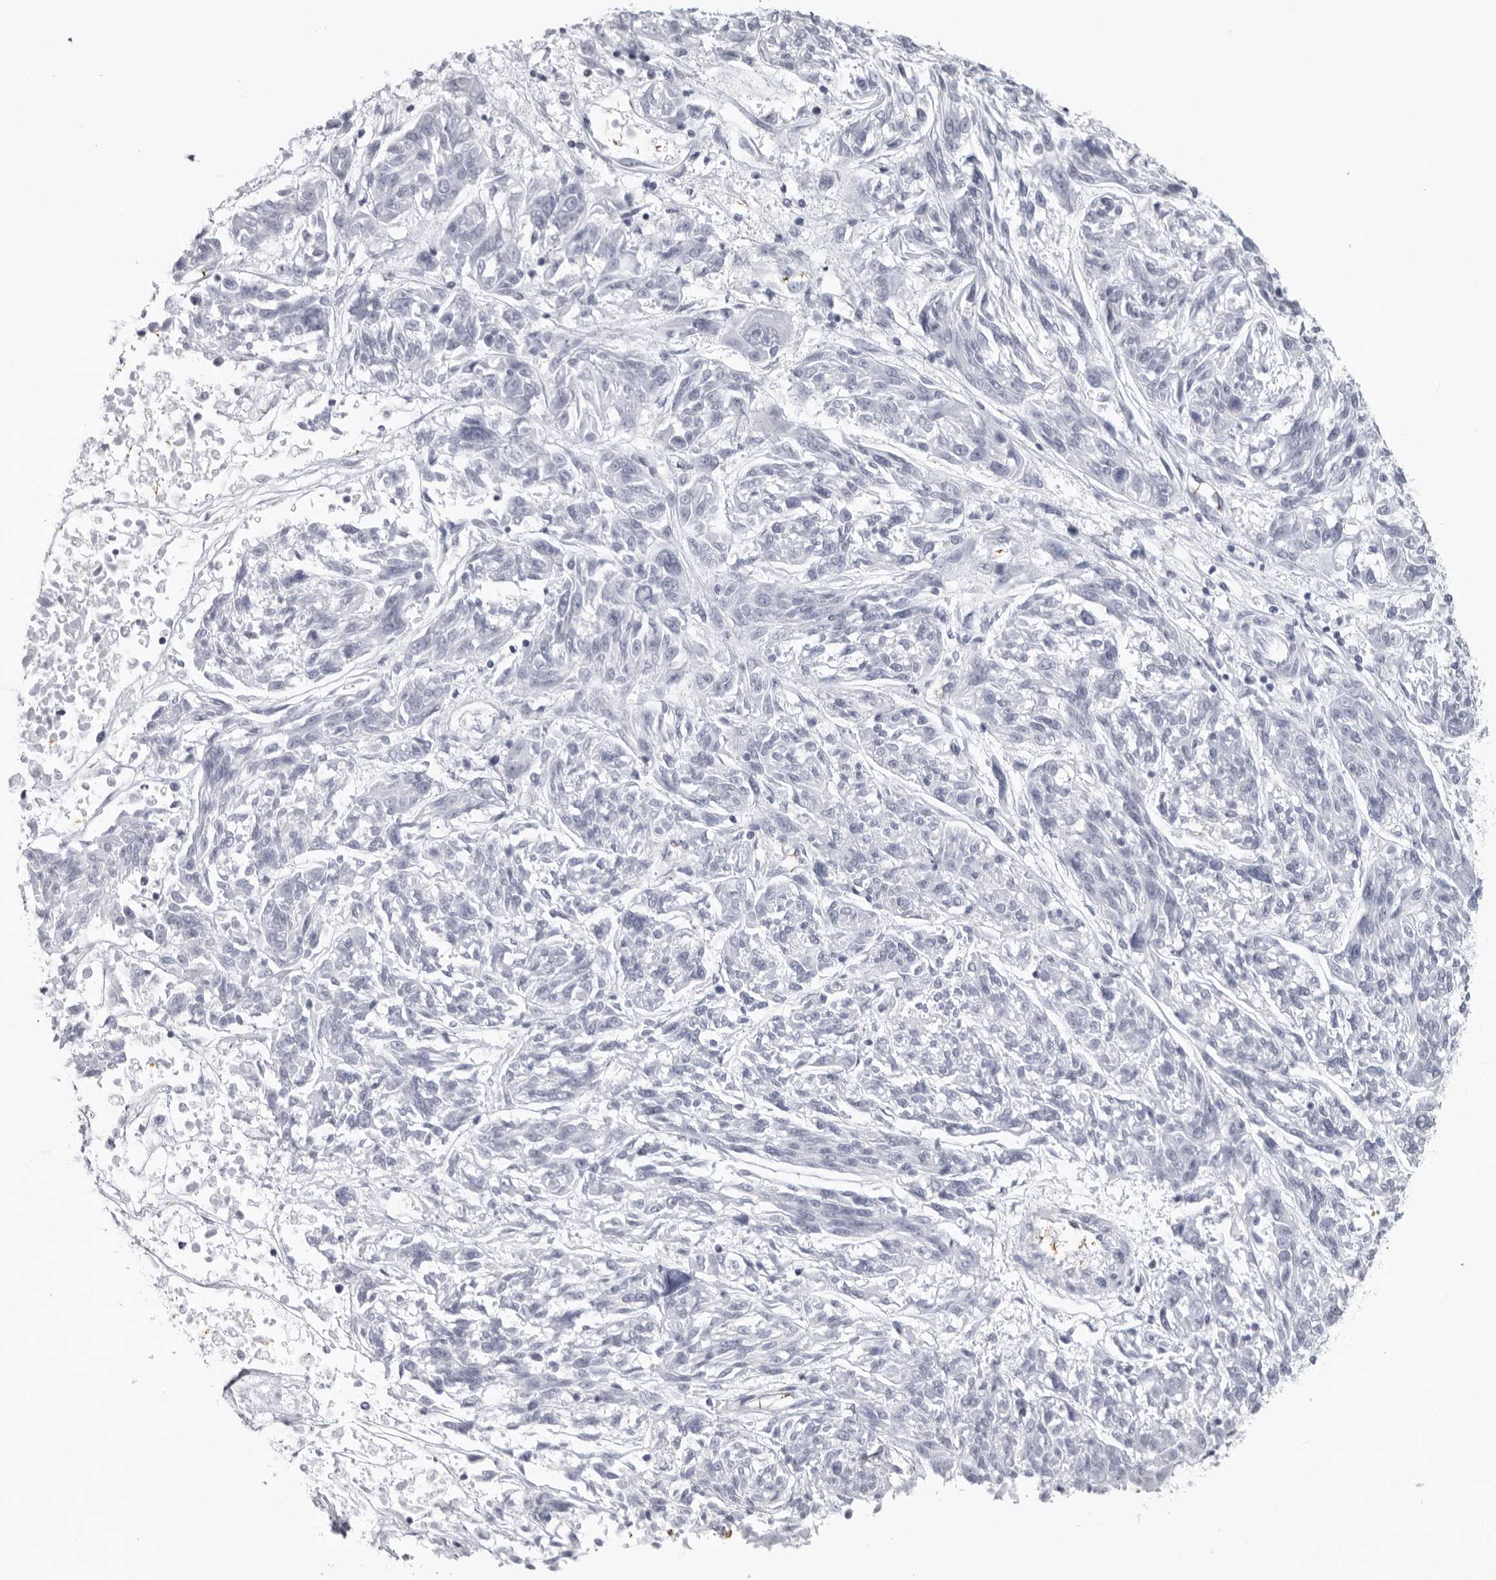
{"staining": {"intensity": "negative", "quantity": "none", "location": "none"}, "tissue": "melanoma", "cell_type": "Tumor cells", "image_type": "cancer", "snomed": [{"axis": "morphology", "description": "Malignant melanoma, NOS"}, {"axis": "topography", "description": "Skin"}], "caption": "DAB (3,3'-diaminobenzidine) immunohistochemical staining of melanoma exhibits no significant expression in tumor cells.", "gene": "EPB41", "patient": {"sex": "male", "age": 53}}